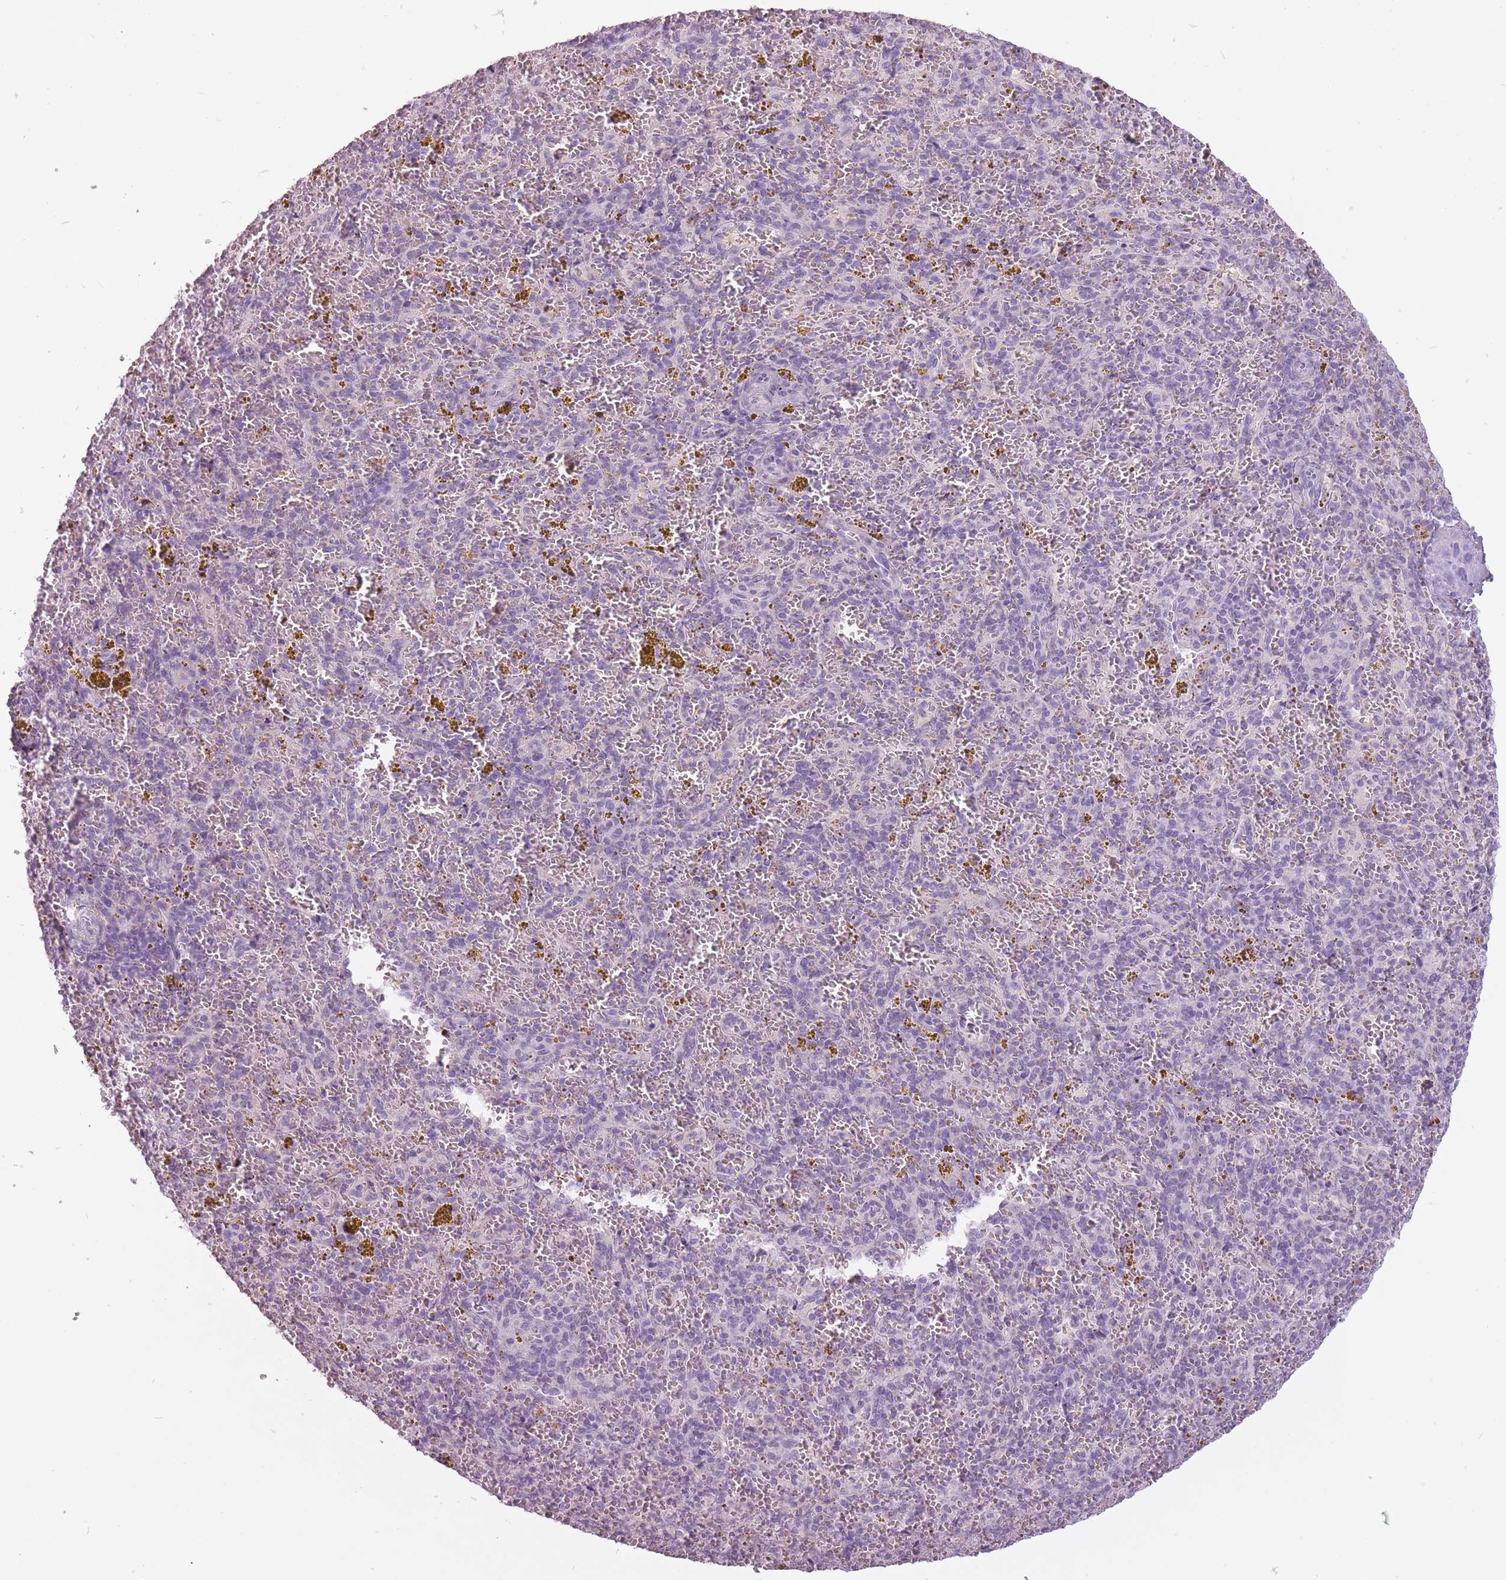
{"staining": {"intensity": "negative", "quantity": "none", "location": "none"}, "tissue": "spleen", "cell_type": "Cells in red pulp", "image_type": "normal", "snomed": [{"axis": "morphology", "description": "Normal tissue, NOS"}, {"axis": "topography", "description": "Spleen"}], "caption": "Protein analysis of unremarkable spleen demonstrates no significant positivity in cells in red pulp.", "gene": "RFX4", "patient": {"sex": "male", "age": 57}}